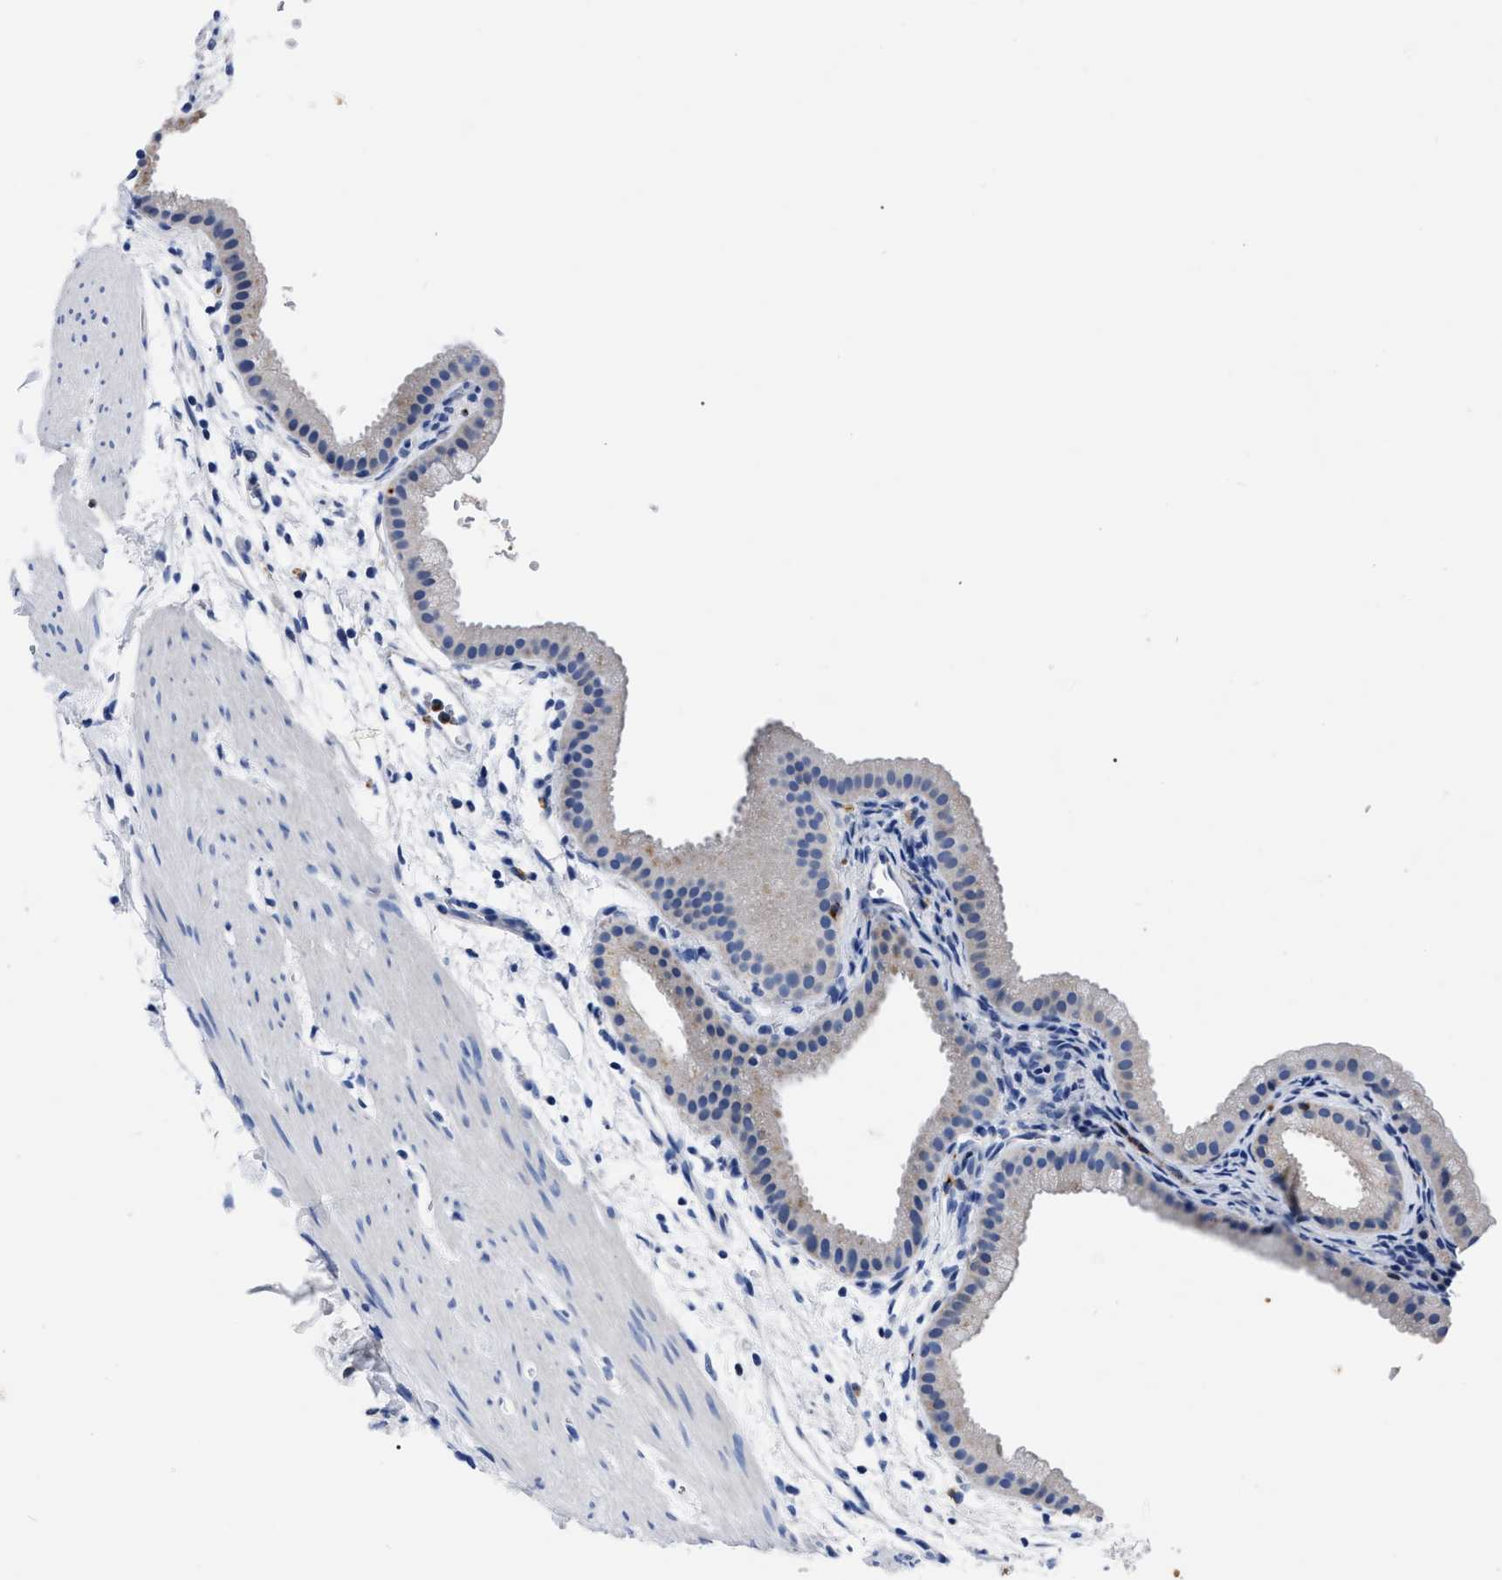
{"staining": {"intensity": "negative", "quantity": "none", "location": "none"}, "tissue": "gallbladder", "cell_type": "Glandular cells", "image_type": "normal", "snomed": [{"axis": "morphology", "description": "Normal tissue, NOS"}, {"axis": "topography", "description": "Gallbladder"}], "caption": "Histopathology image shows no protein staining in glandular cells of benign gallbladder.", "gene": "OR10G3", "patient": {"sex": "female", "age": 64}}